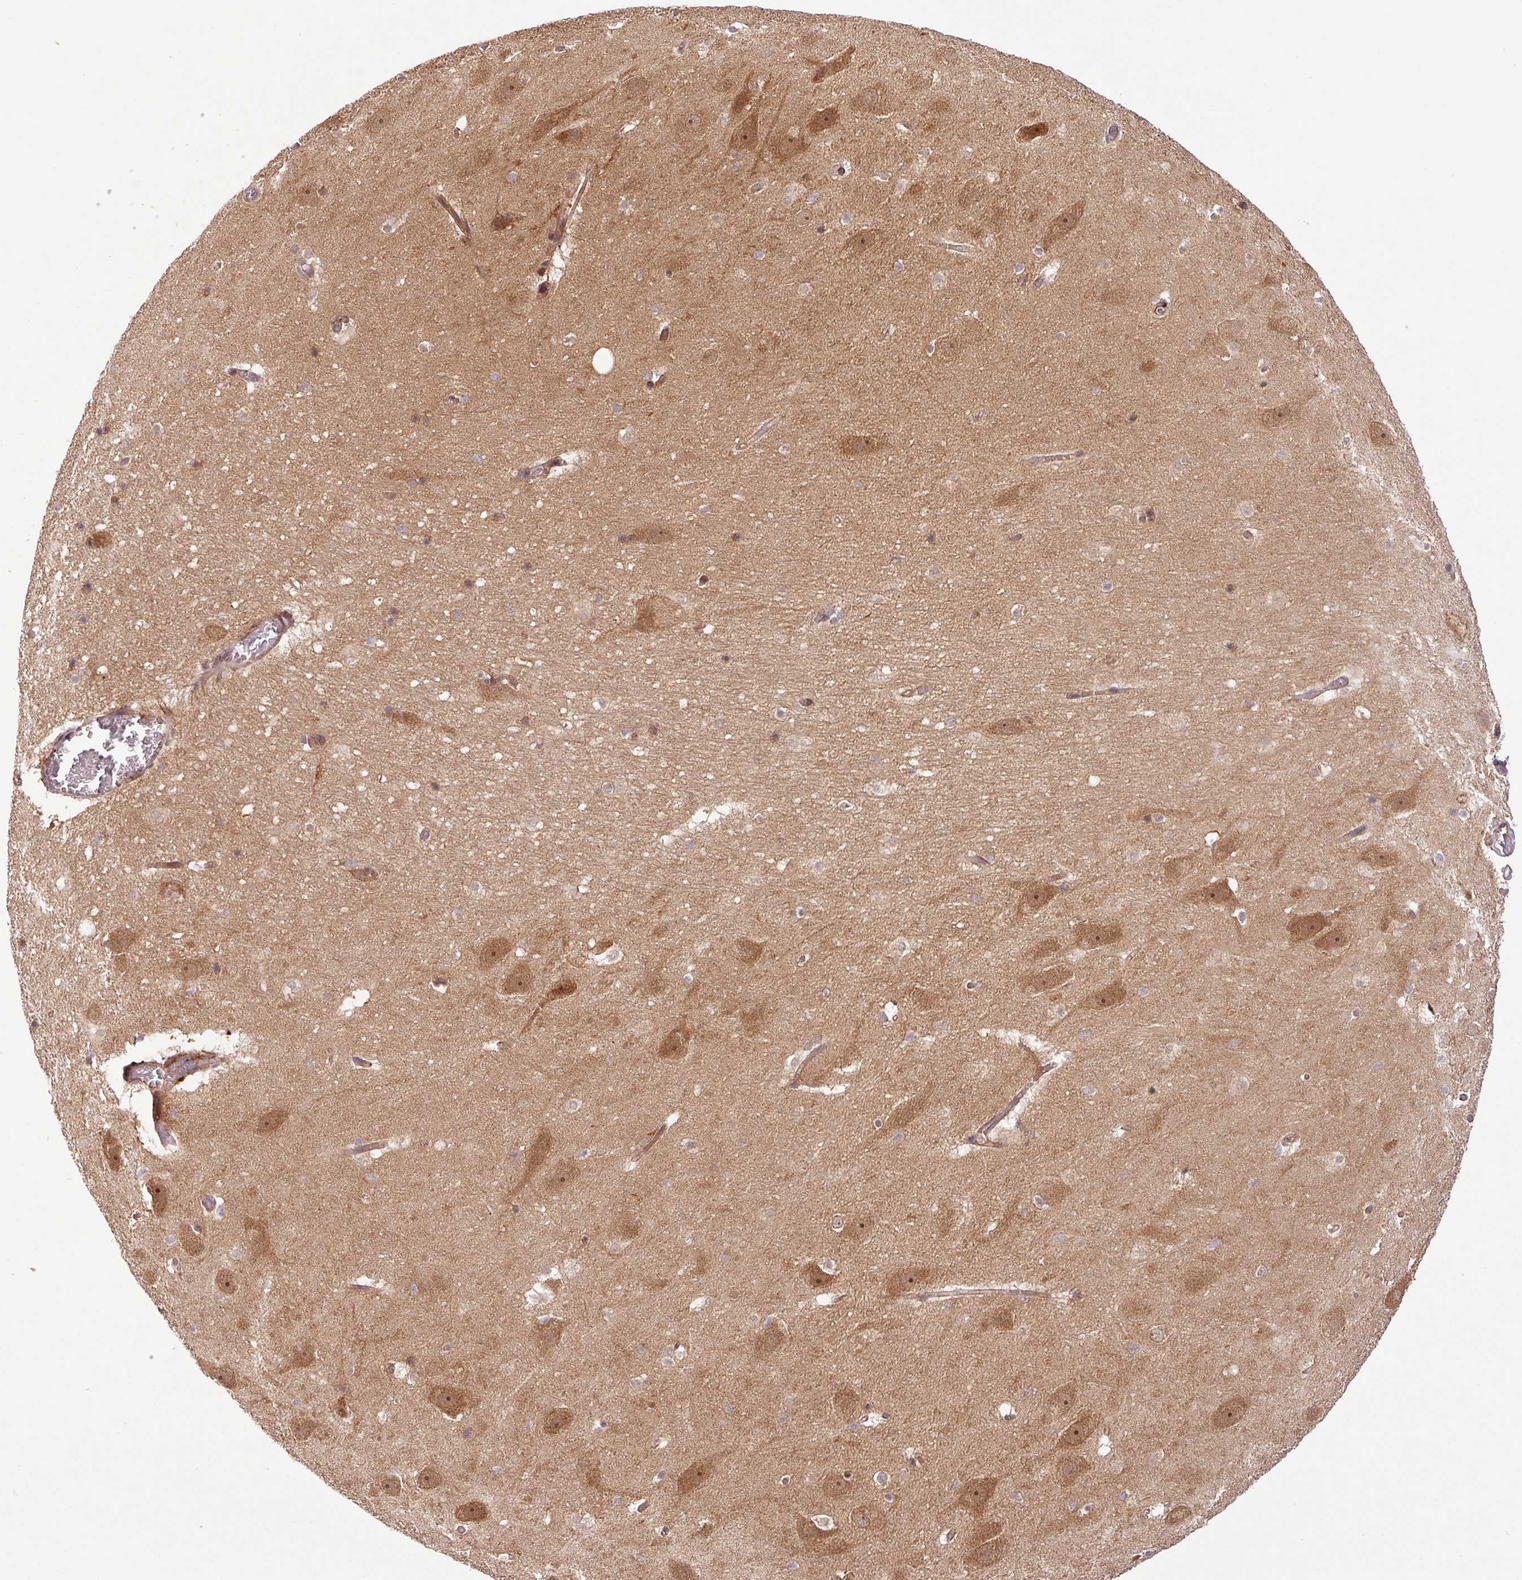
{"staining": {"intensity": "moderate", "quantity": "25%-75%", "location": "cytoplasmic/membranous"}, "tissue": "hippocampus", "cell_type": "Glial cells", "image_type": "normal", "snomed": [{"axis": "morphology", "description": "Normal tissue, NOS"}, {"axis": "topography", "description": "Hippocampus"}], "caption": "There is medium levels of moderate cytoplasmic/membranous expression in glial cells of unremarkable hippocampus, as demonstrated by immunohistochemical staining (brown color).", "gene": "ART1", "patient": {"sex": "male", "age": 37}}